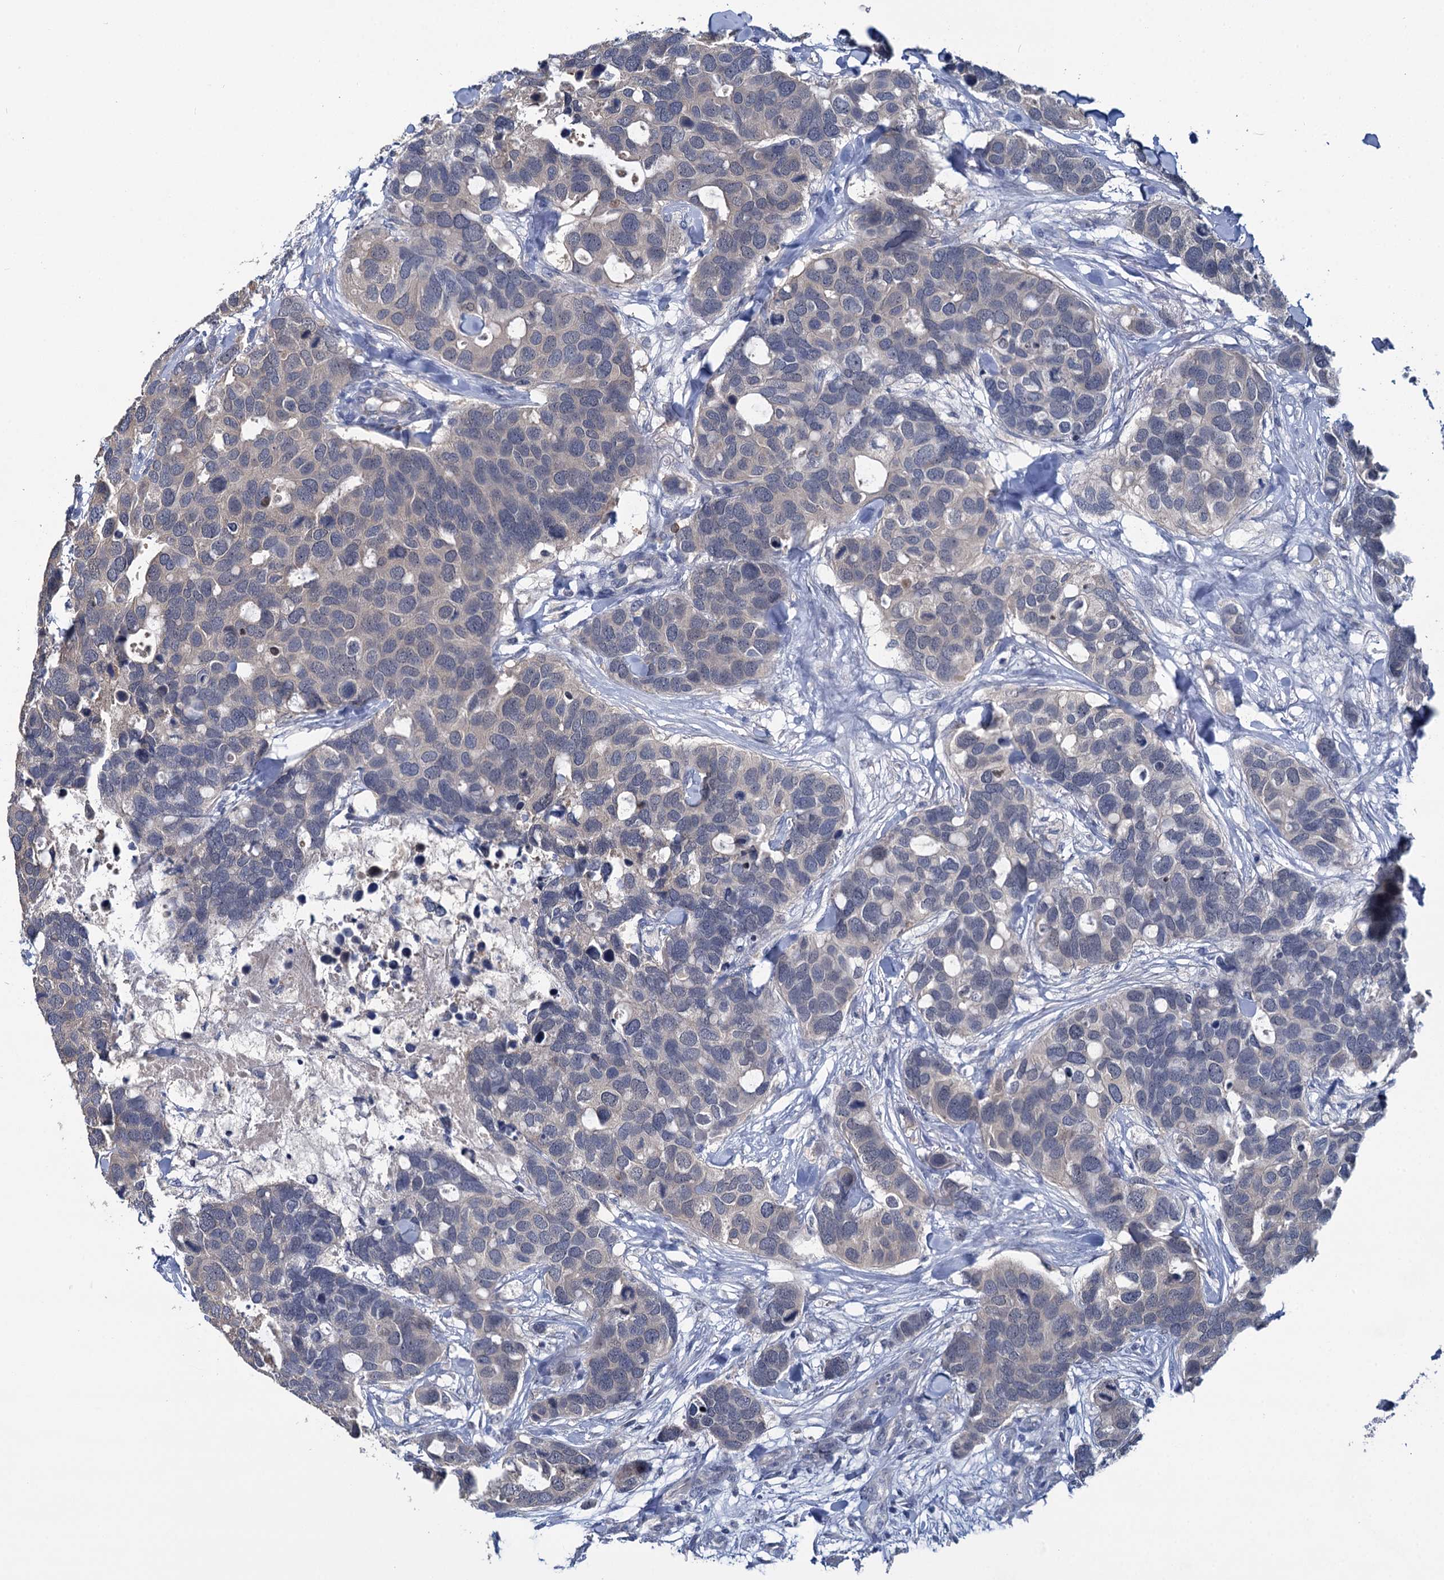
{"staining": {"intensity": "negative", "quantity": "none", "location": "none"}, "tissue": "breast cancer", "cell_type": "Tumor cells", "image_type": "cancer", "snomed": [{"axis": "morphology", "description": "Duct carcinoma"}, {"axis": "topography", "description": "Breast"}], "caption": "Immunohistochemistry (IHC) of breast cancer (intraductal carcinoma) exhibits no expression in tumor cells. (Brightfield microscopy of DAB (3,3'-diaminobenzidine) immunohistochemistry (IHC) at high magnification).", "gene": "ANKRD42", "patient": {"sex": "female", "age": 83}}